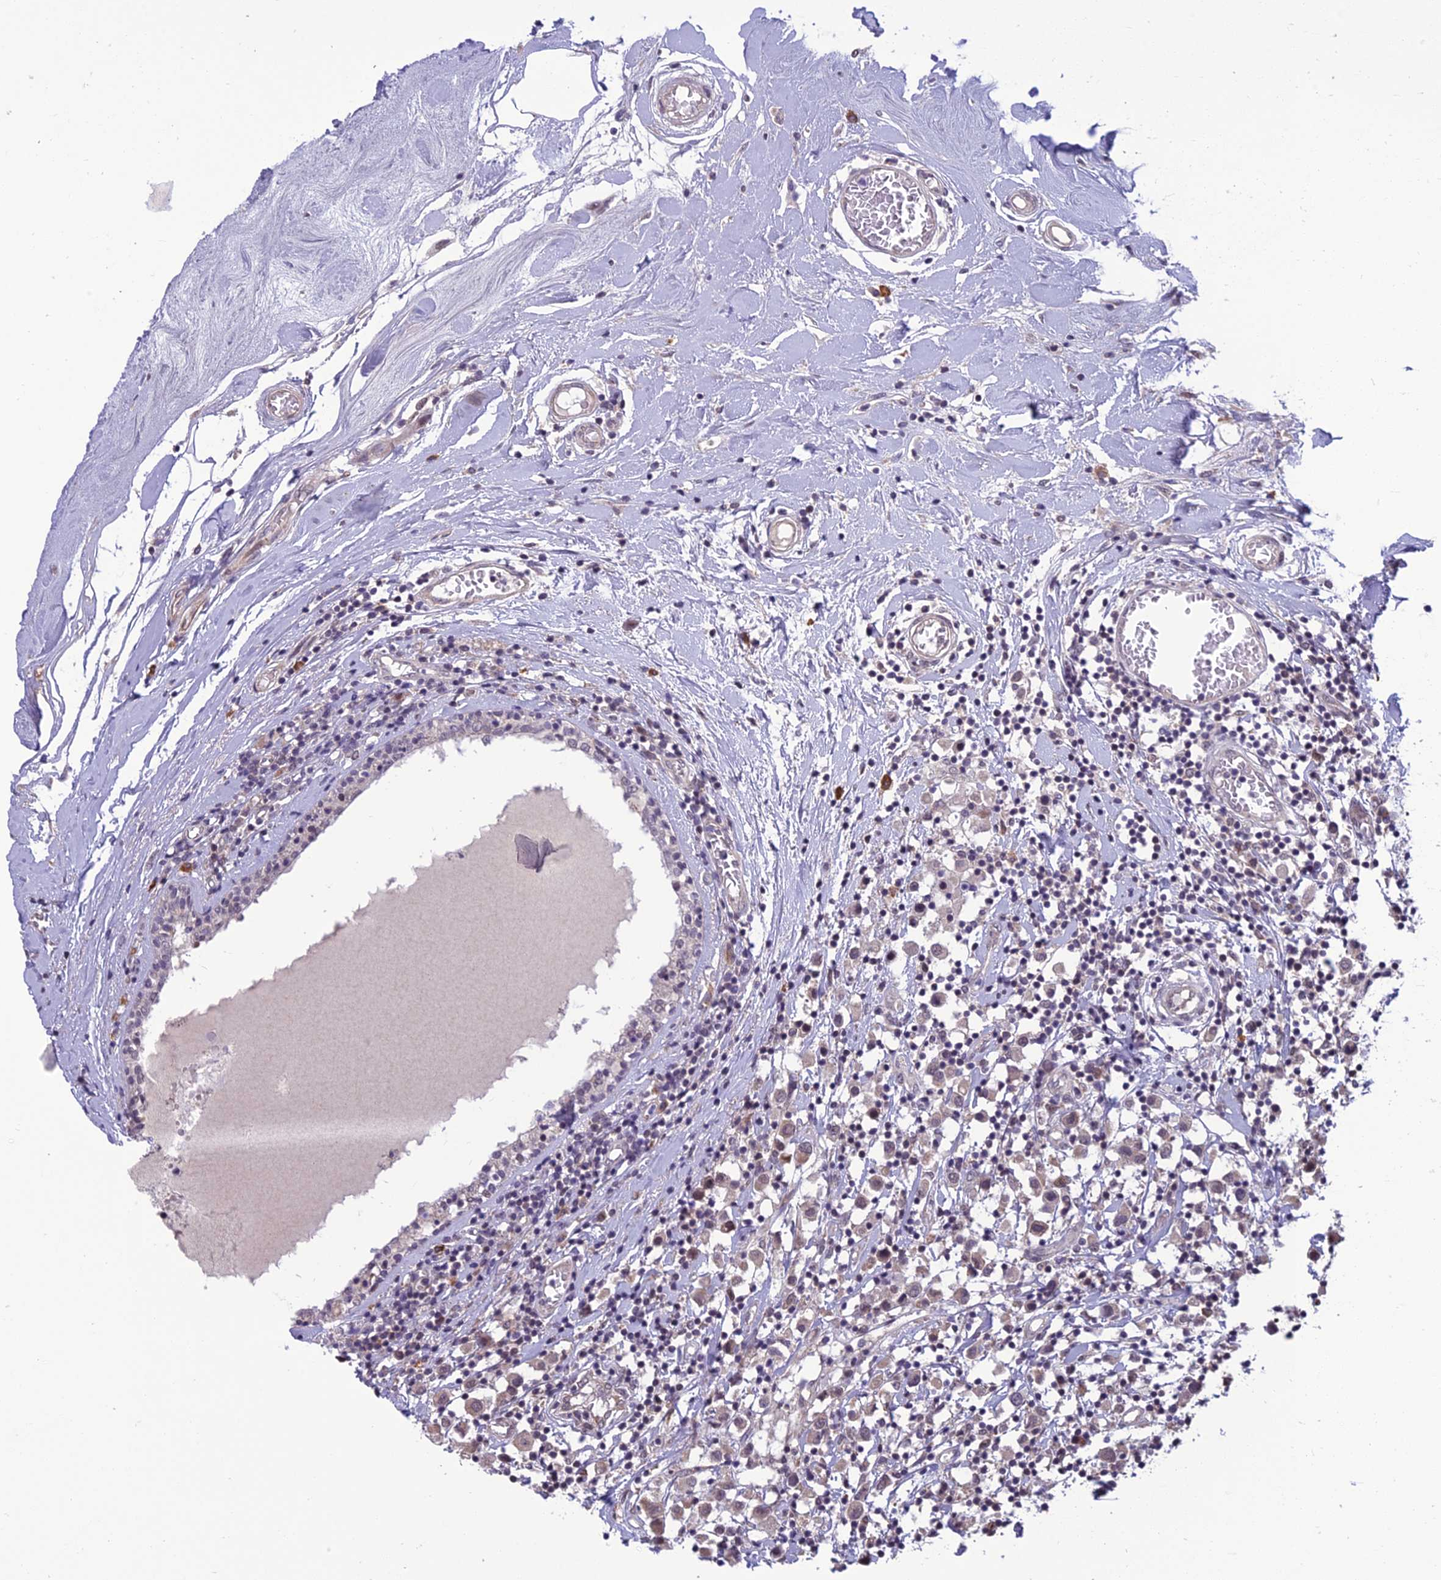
{"staining": {"intensity": "weak", "quantity": "25%-75%", "location": "cytoplasmic/membranous"}, "tissue": "breast cancer", "cell_type": "Tumor cells", "image_type": "cancer", "snomed": [{"axis": "morphology", "description": "Duct carcinoma"}, {"axis": "topography", "description": "Breast"}], "caption": "A low amount of weak cytoplasmic/membranous positivity is identified in approximately 25%-75% of tumor cells in breast cancer (infiltrating ductal carcinoma) tissue.", "gene": "FBRS", "patient": {"sex": "female", "age": 61}}